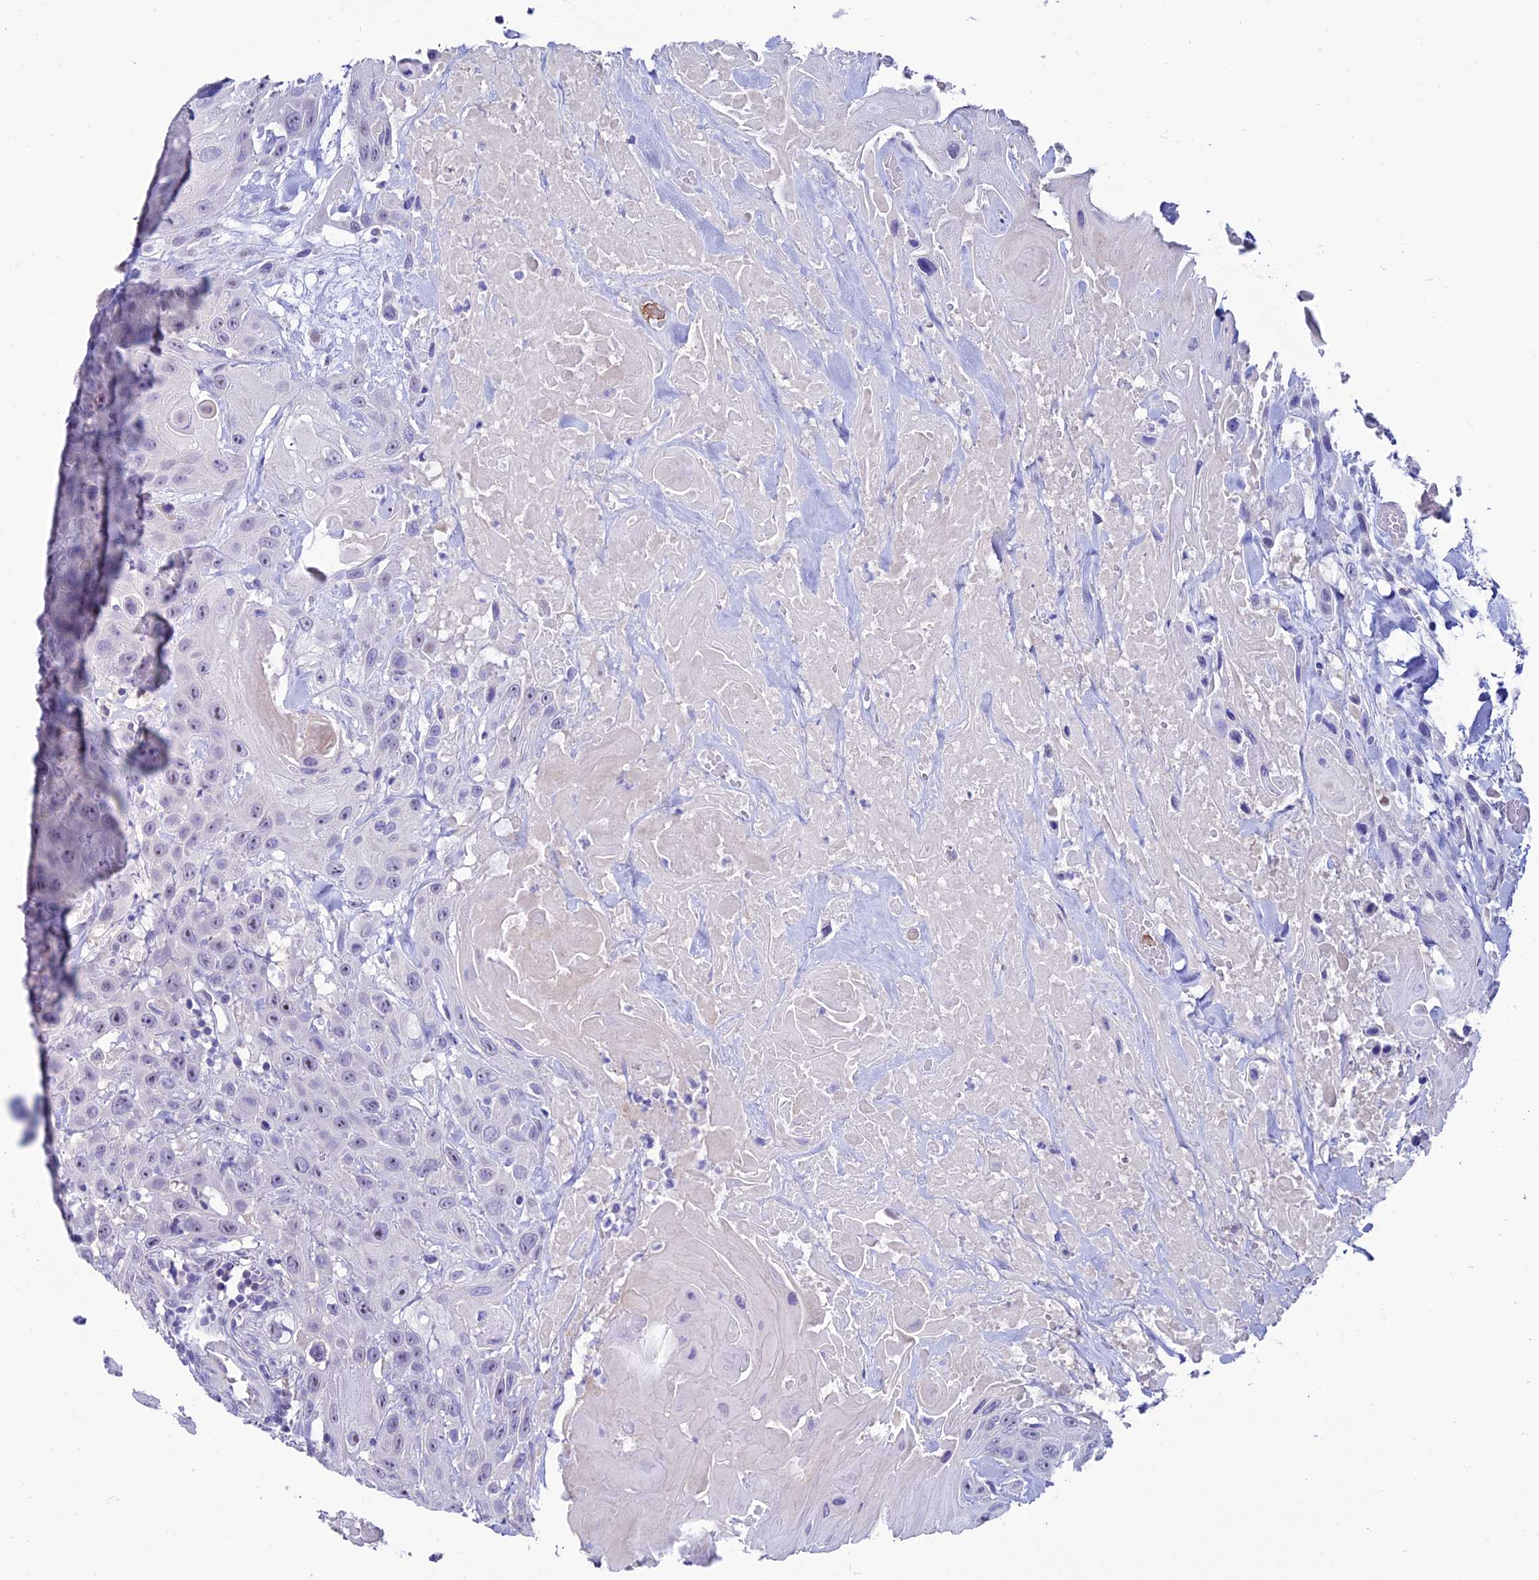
{"staining": {"intensity": "negative", "quantity": "none", "location": "none"}, "tissue": "head and neck cancer", "cell_type": "Tumor cells", "image_type": "cancer", "snomed": [{"axis": "morphology", "description": "Squamous cell carcinoma, NOS"}, {"axis": "topography", "description": "Head-Neck"}], "caption": "The IHC image has no significant positivity in tumor cells of head and neck squamous cell carcinoma tissue.", "gene": "SLC10A1", "patient": {"sex": "male", "age": 81}}